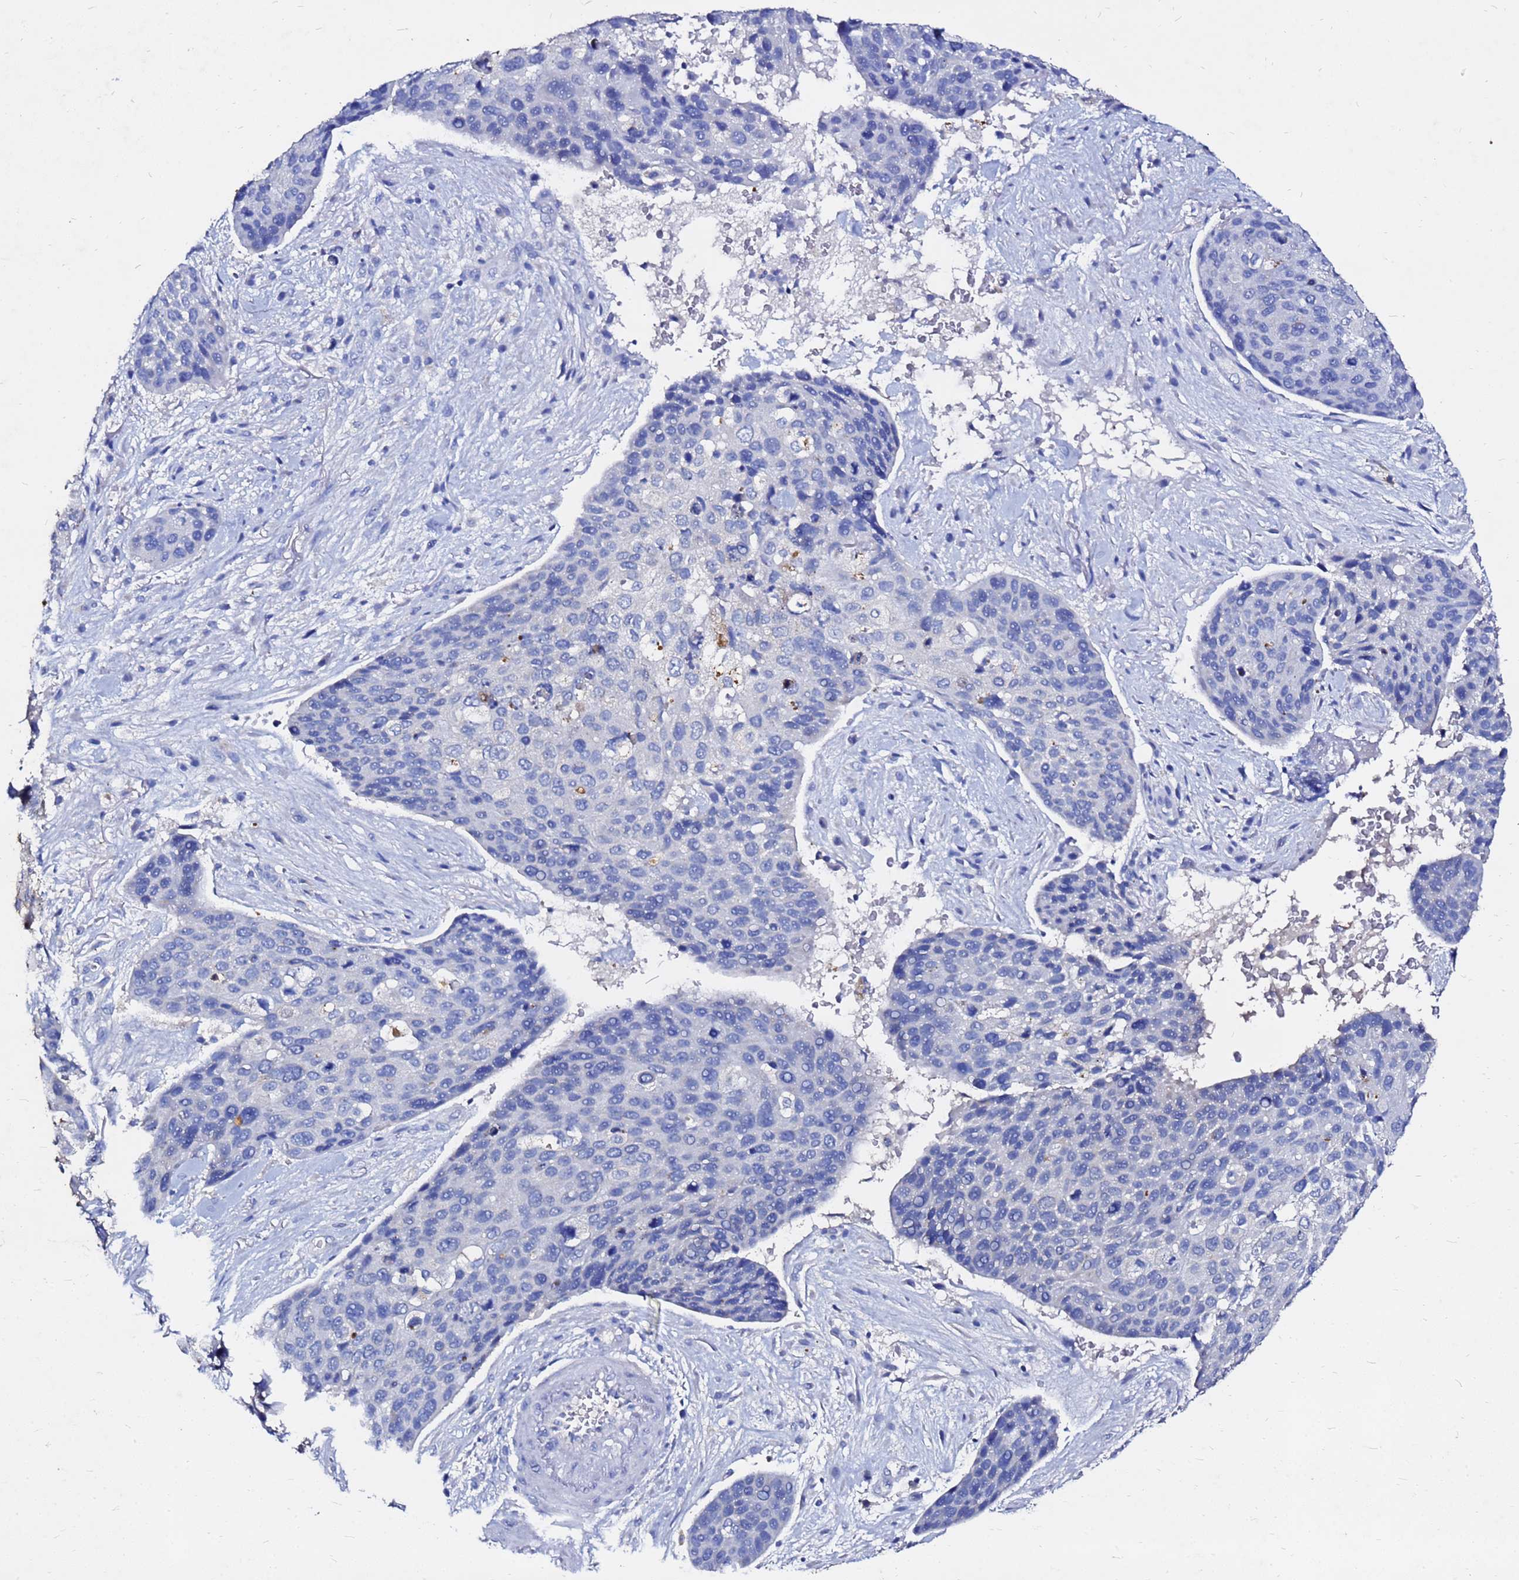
{"staining": {"intensity": "negative", "quantity": "none", "location": "none"}, "tissue": "skin cancer", "cell_type": "Tumor cells", "image_type": "cancer", "snomed": [{"axis": "morphology", "description": "Basal cell carcinoma"}, {"axis": "topography", "description": "Skin"}], "caption": "High magnification brightfield microscopy of skin cancer (basal cell carcinoma) stained with DAB (brown) and counterstained with hematoxylin (blue): tumor cells show no significant positivity. (Stains: DAB immunohistochemistry with hematoxylin counter stain, Microscopy: brightfield microscopy at high magnification).", "gene": "FAM183A", "patient": {"sex": "female", "age": 74}}